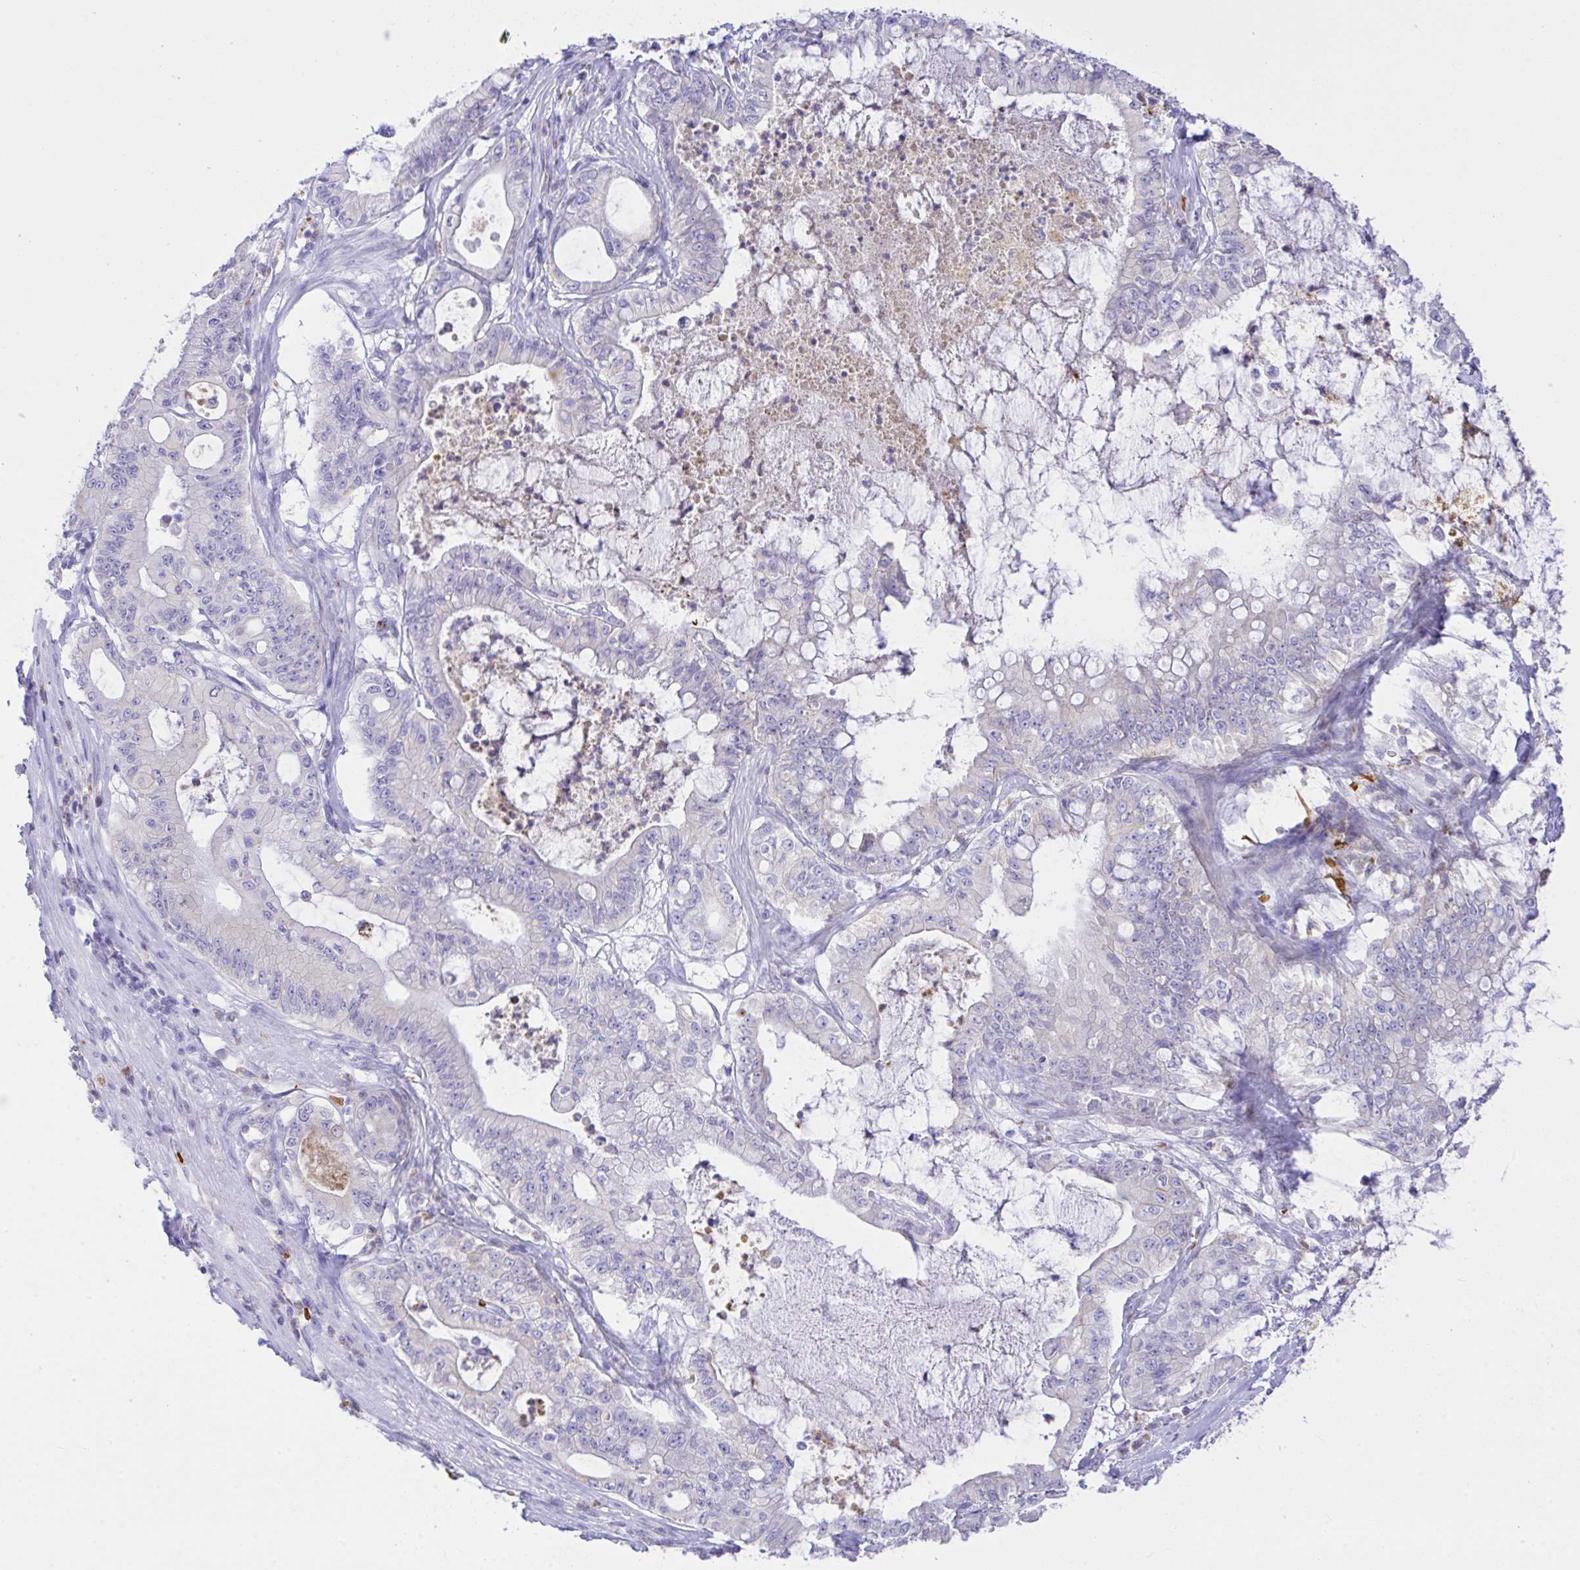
{"staining": {"intensity": "negative", "quantity": "none", "location": "none"}, "tissue": "pancreatic cancer", "cell_type": "Tumor cells", "image_type": "cancer", "snomed": [{"axis": "morphology", "description": "Adenocarcinoma, NOS"}, {"axis": "topography", "description": "Pancreas"}], "caption": "Immunohistochemical staining of human pancreatic cancer (adenocarcinoma) demonstrates no significant expression in tumor cells.", "gene": "ZNF221", "patient": {"sex": "male", "age": 71}}